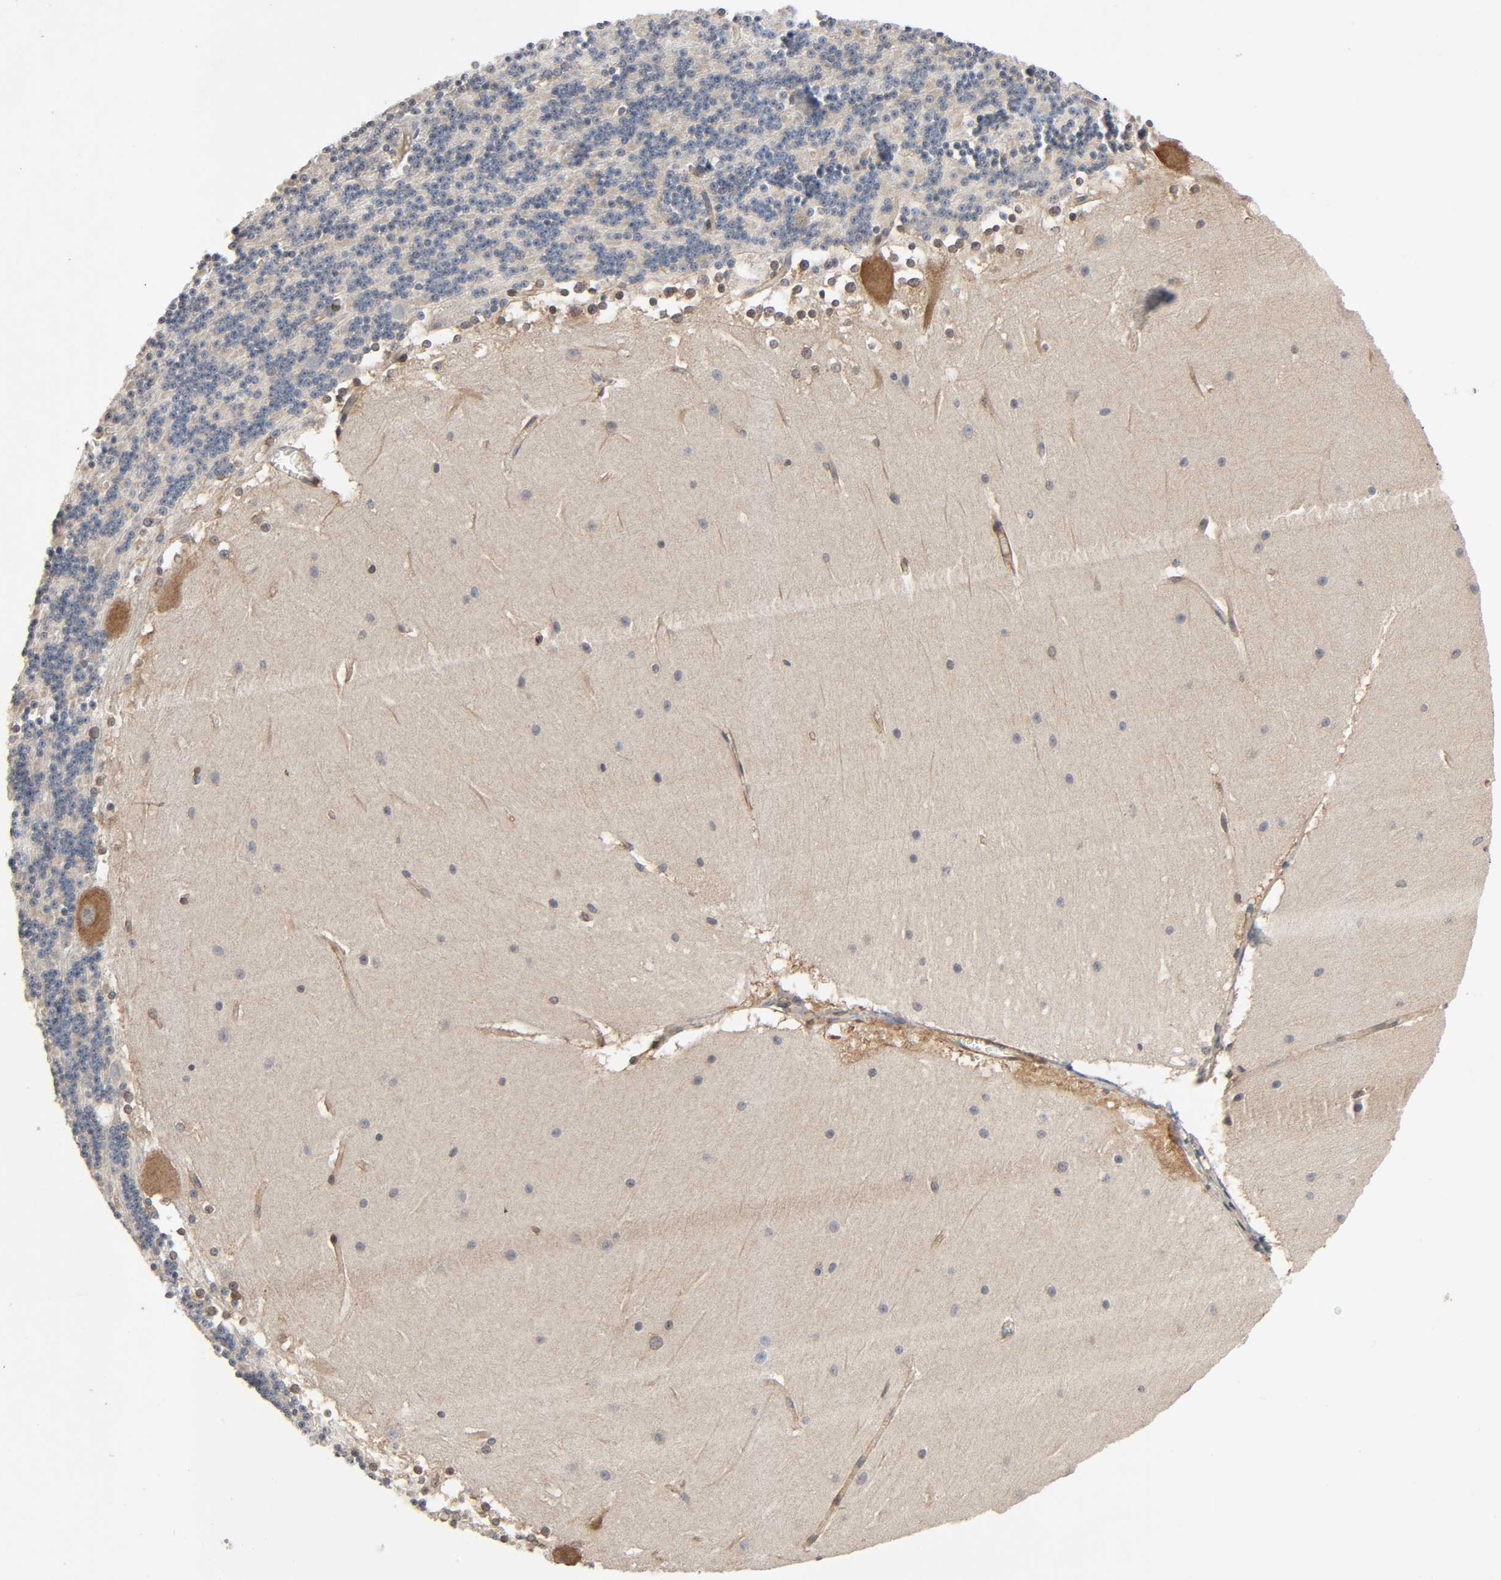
{"staining": {"intensity": "weak", "quantity": "25%-75%", "location": "cytoplasmic/membranous"}, "tissue": "cerebellum", "cell_type": "Cells in granular layer", "image_type": "normal", "snomed": [{"axis": "morphology", "description": "Normal tissue, NOS"}, {"axis": "topography", "description": "Cerebellum"}], "caption": "Immunohistochemical staining of unremarkable human cerebellum exhibits weak cytoplasmic/membranous protein staining in about 25%-75% of cells in granular layer. The staining was performed using DAB (3,3'-diaminobenzidine) to visualize the protein expression in brown, while the nuclei were stained in blue with hematoxylin (Magnification: 20x).", "gene": "PTK2", "patient": {"sex": "female", "age": 19}}